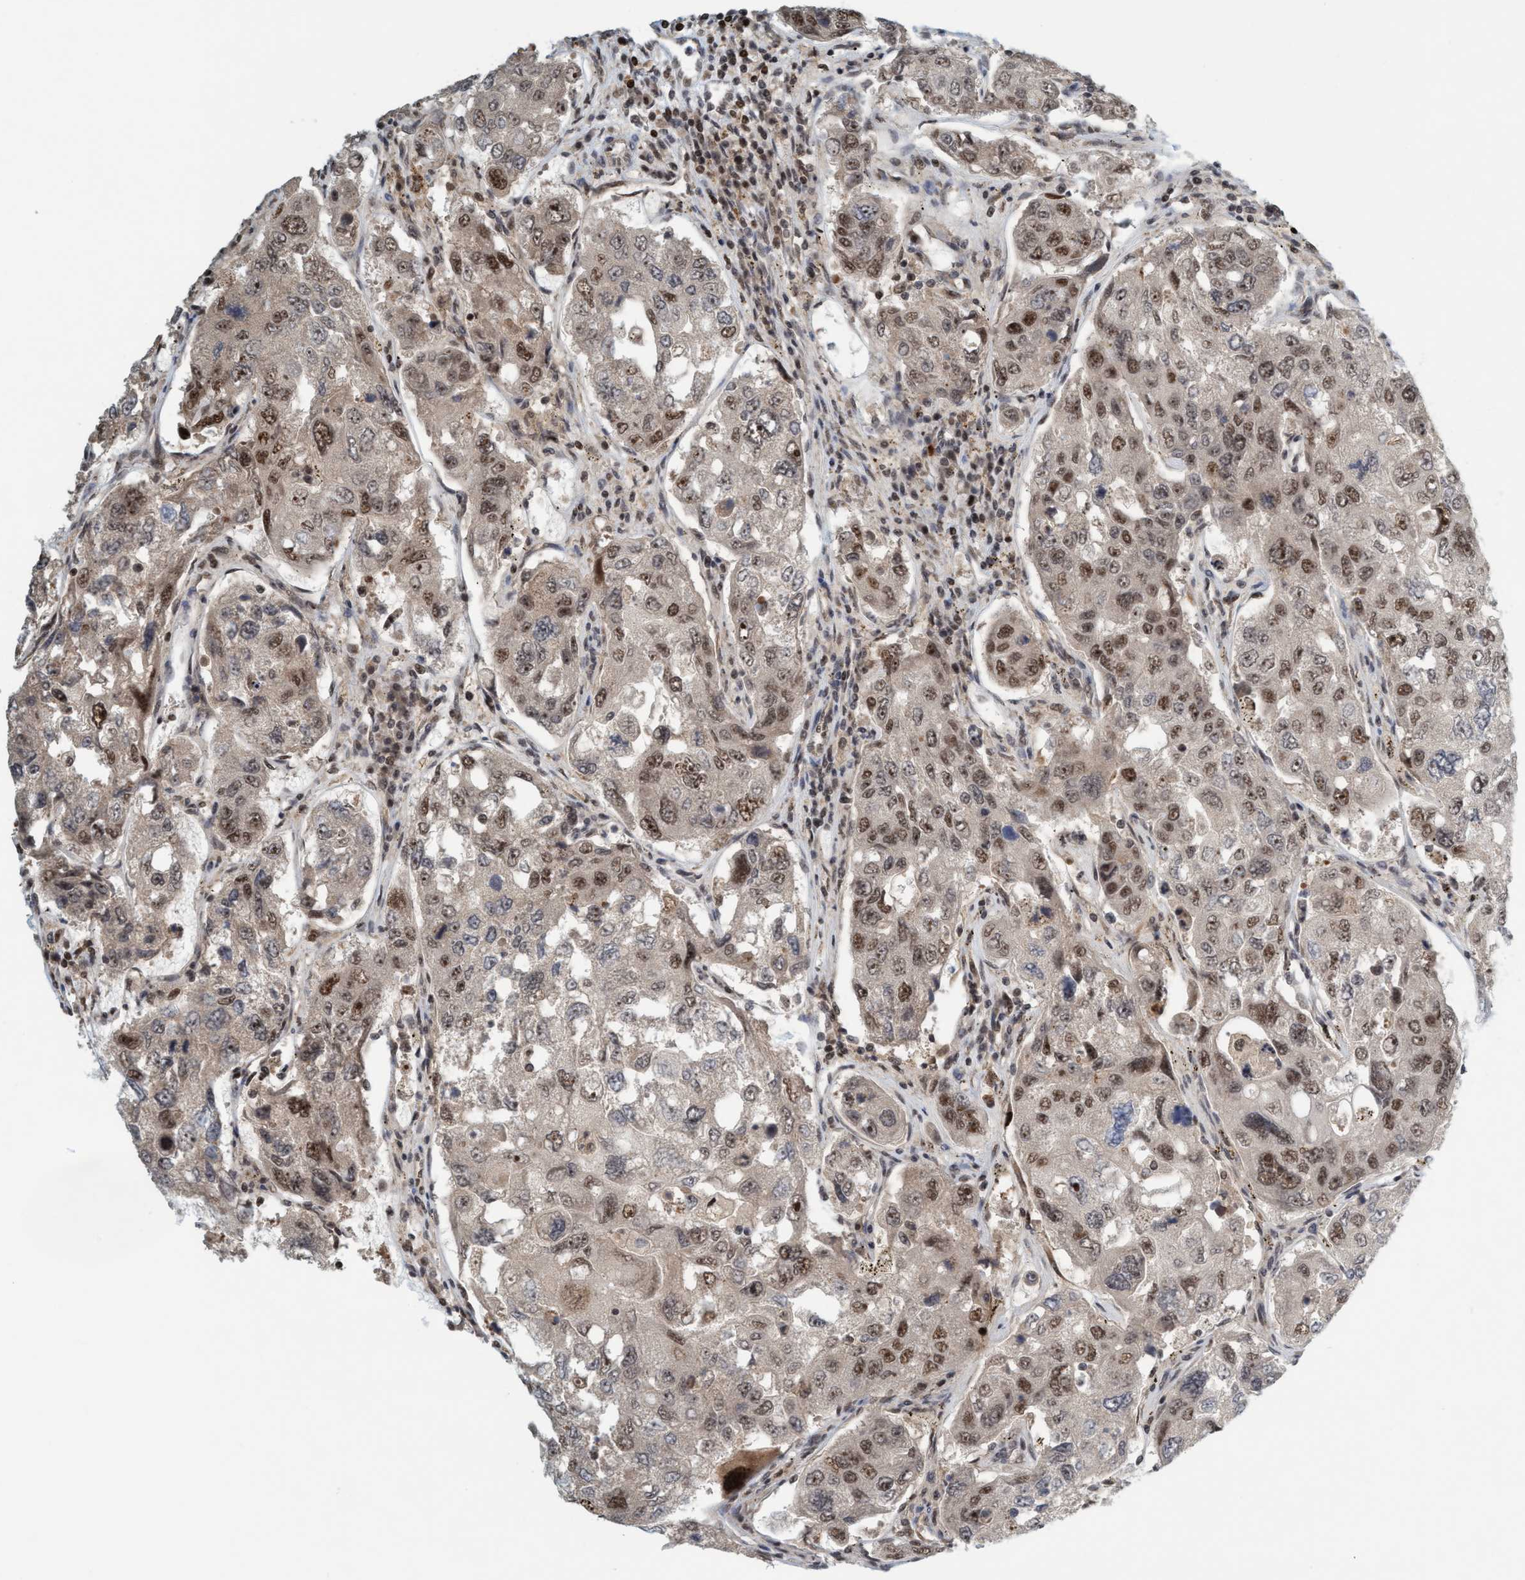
{"staining": {"intensity": "moderate", "quantity": ">75%", "location": "nuclear"}, "tissue": "urothelial cancer", "cell_type": "Tumor cells", "image_type": "cancer", "snomed": [{"axis": "morphology", "description": "Urothelial carcinoma, High grade"}, {"axis": "topography", "description": "Lymph node"}, {"axis": "topography", "description": "Urinary bladder"}], "caption": "Tumor cells exhibit medium levels of moderate nuclear expression in about >75% of cells in high-grade urothelial carcinoma. The staining was performed using DAB (3,3'-diaminobenzidine) to visualize the protein expression in brown, while the nuclei were stained in blue with hematoxylin (Magnification: 20x).", "gene": "SMCR8", "patient": {"sex": "male", "age": 51}}